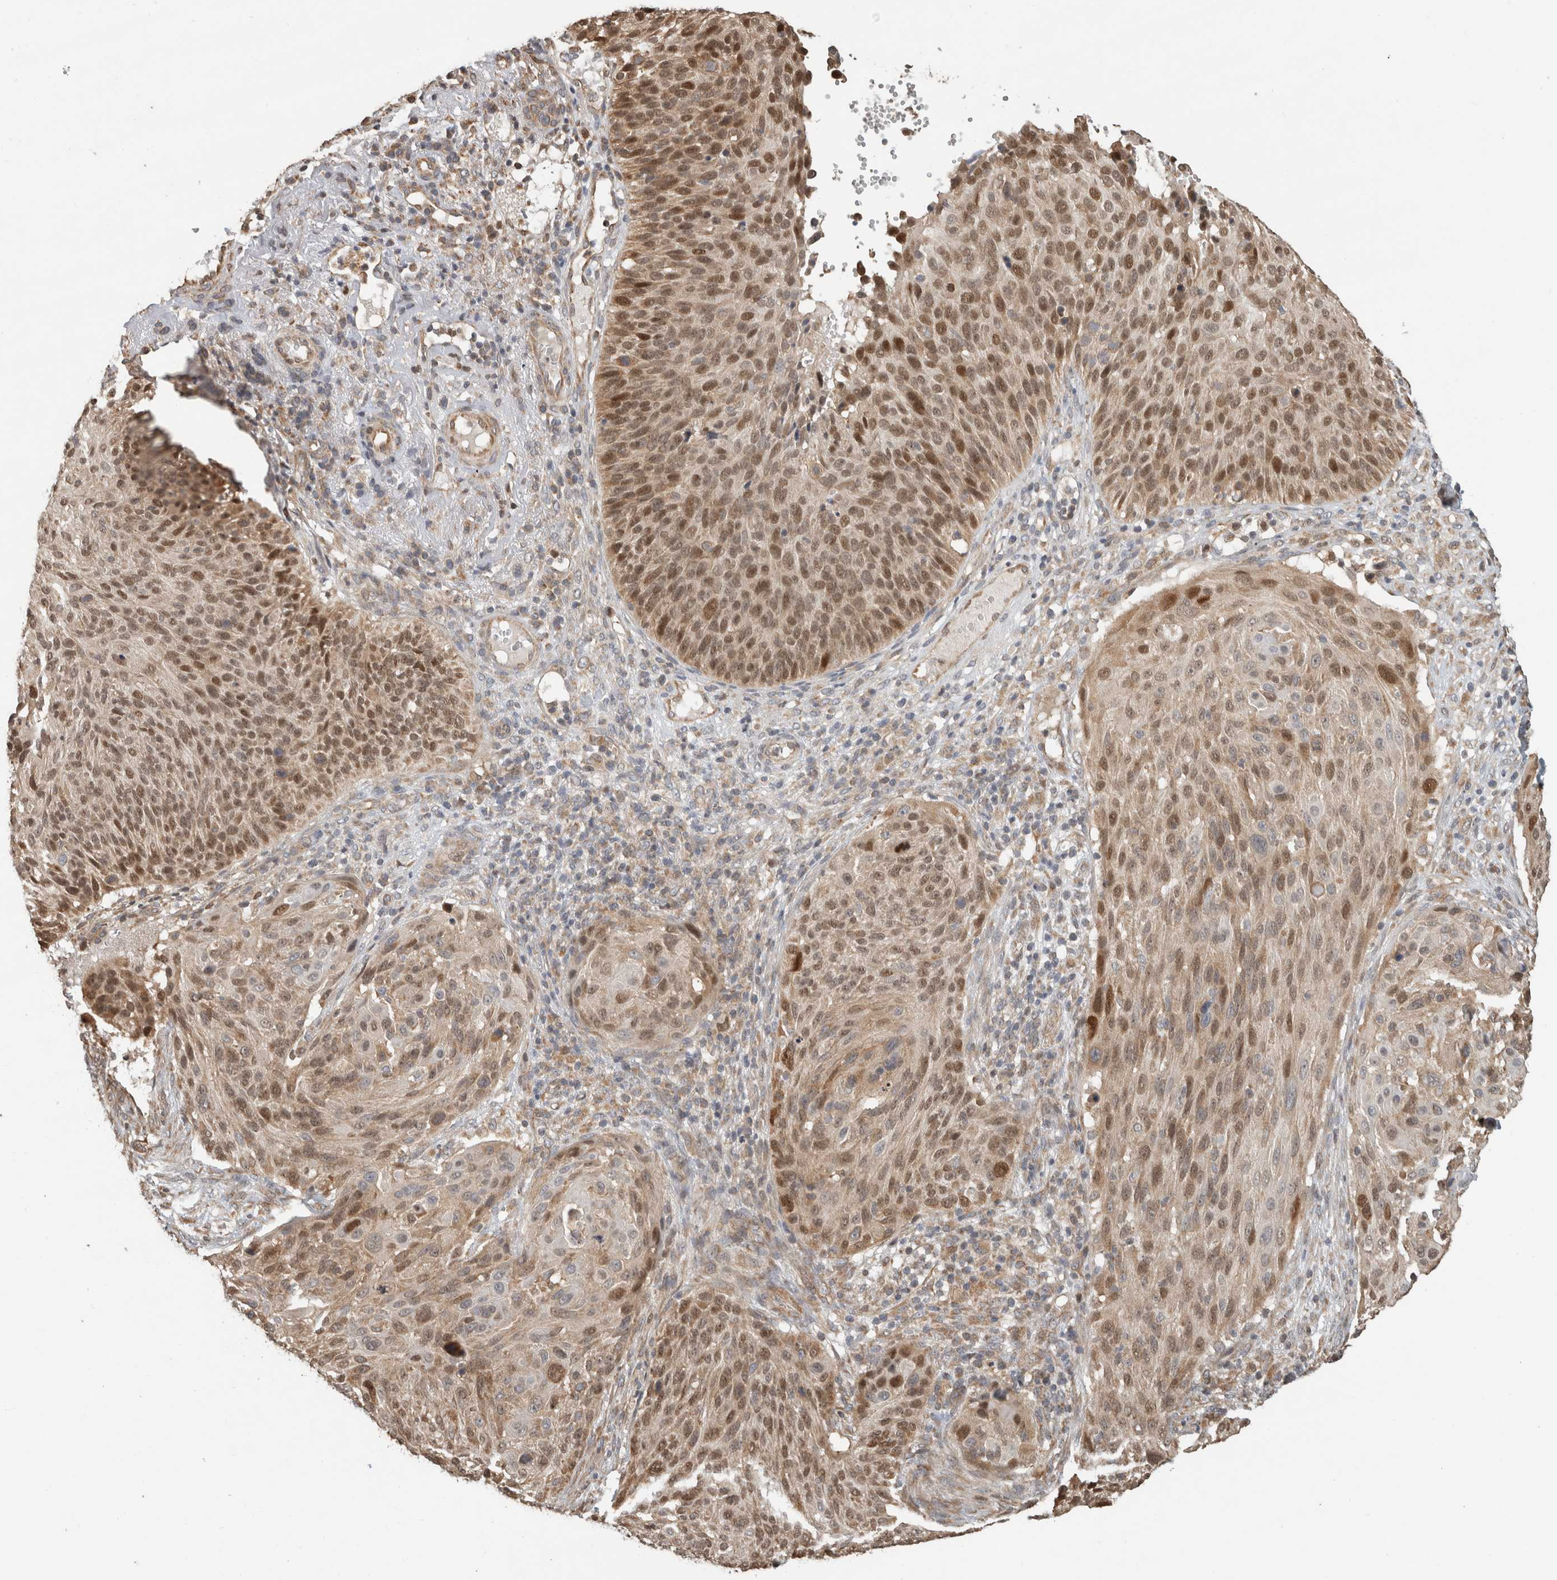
{"staining": {"intensity": "moderate", "quantity": ">75%", "location": "nuclear"}, "tissue": "cervical cancer", "cell_type": "Tumor cells", "image_type": "cancer", "snomed": [{"axis": "morphology", "description": "Squamous cell carcinoma, NOS"}, {"axis": "topography", "description": "Cervix"}], "caption": "Immunohistochemical staining of cervical squamous cell carcinoma demonstrates medium levels of moderate nuclear protein staining in approximately >75% of tumor cells. (DAB = brown stain, brightfield microscopy at high magnification).", "gene": "GINS4", "patient": {"sex": "female", "age": 74}}